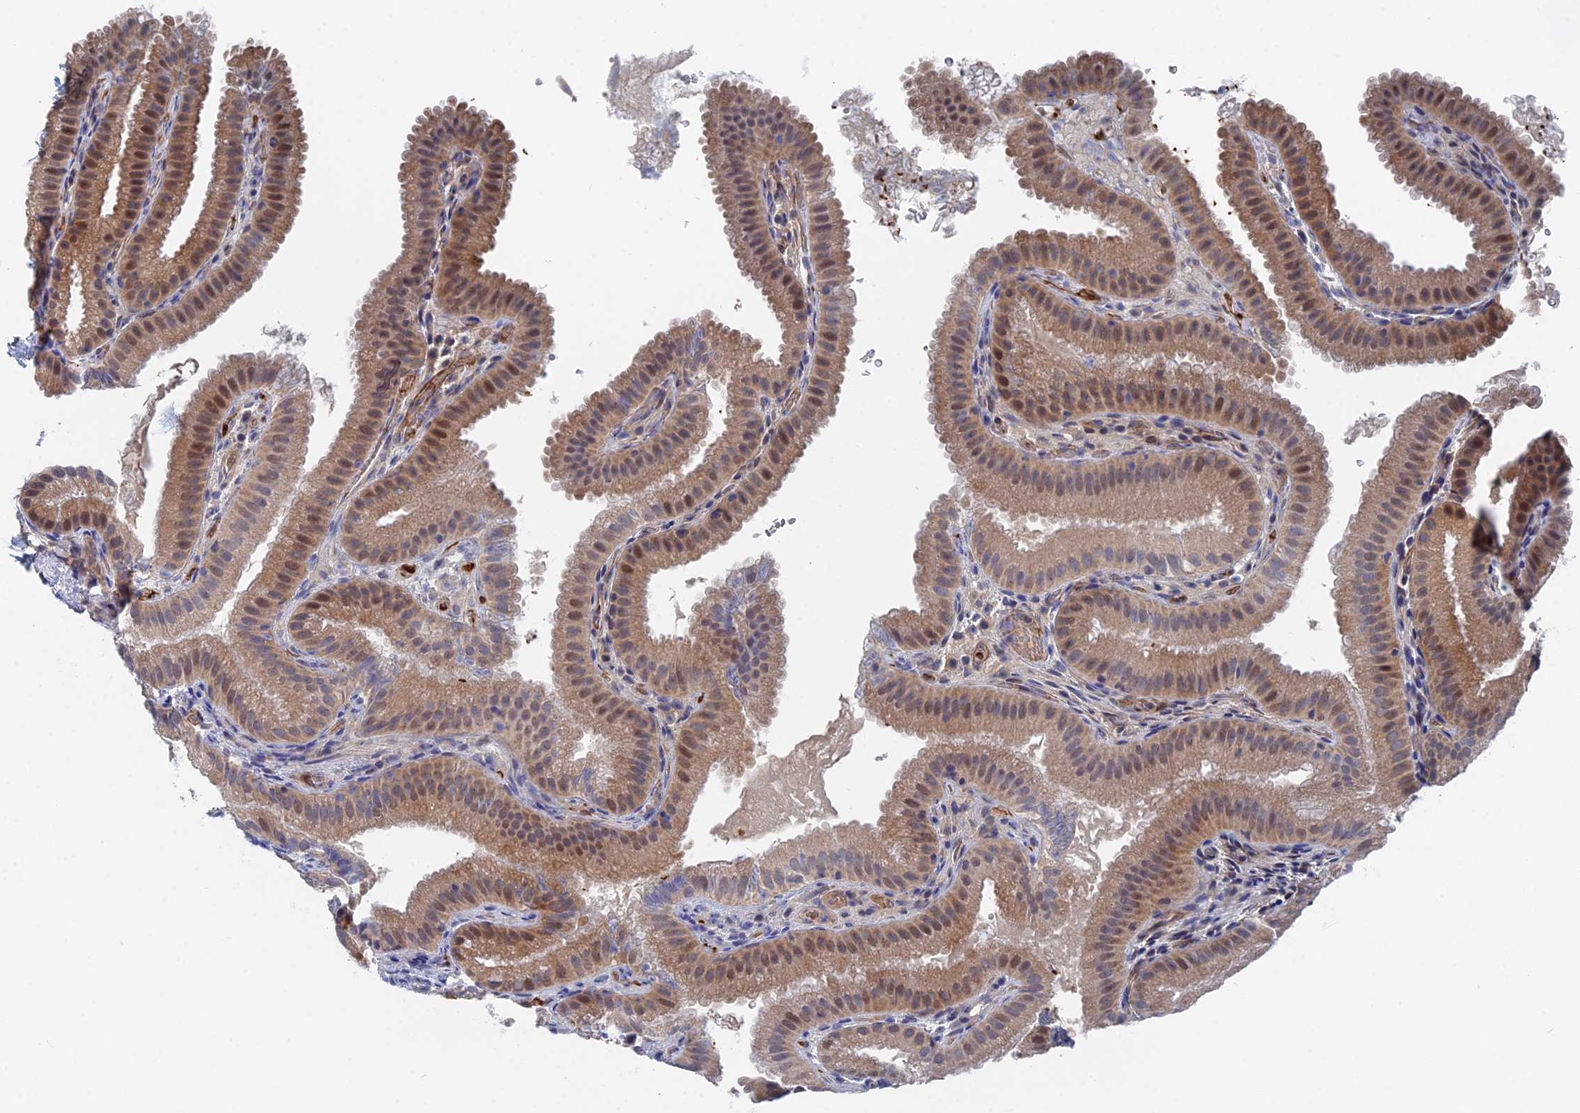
{"staining": {"intensity": "moderate", "quantity": "25%-75%", "location": "cytoplasmic/membranous,nuclear"}, "tissue": "gallbladder", "cell_type": "Glandular cells", "image_type": "normal", "snomed": [{"axis": "morphology", "description": "Normal tissue, NOS"}, {"axis": "topography", "description": "Gallbladder"}], "caption": "A micrograph of human gallbladder stained for a protein demonstrates moderate cytoplasmic/membranous,nuclear brown staining in glandular cells. (brown staining indicates protein expression, while blue staining denotes nuclei).", "gene": "MTHFSD", "patient": {"sex": "female", "age": 30}}